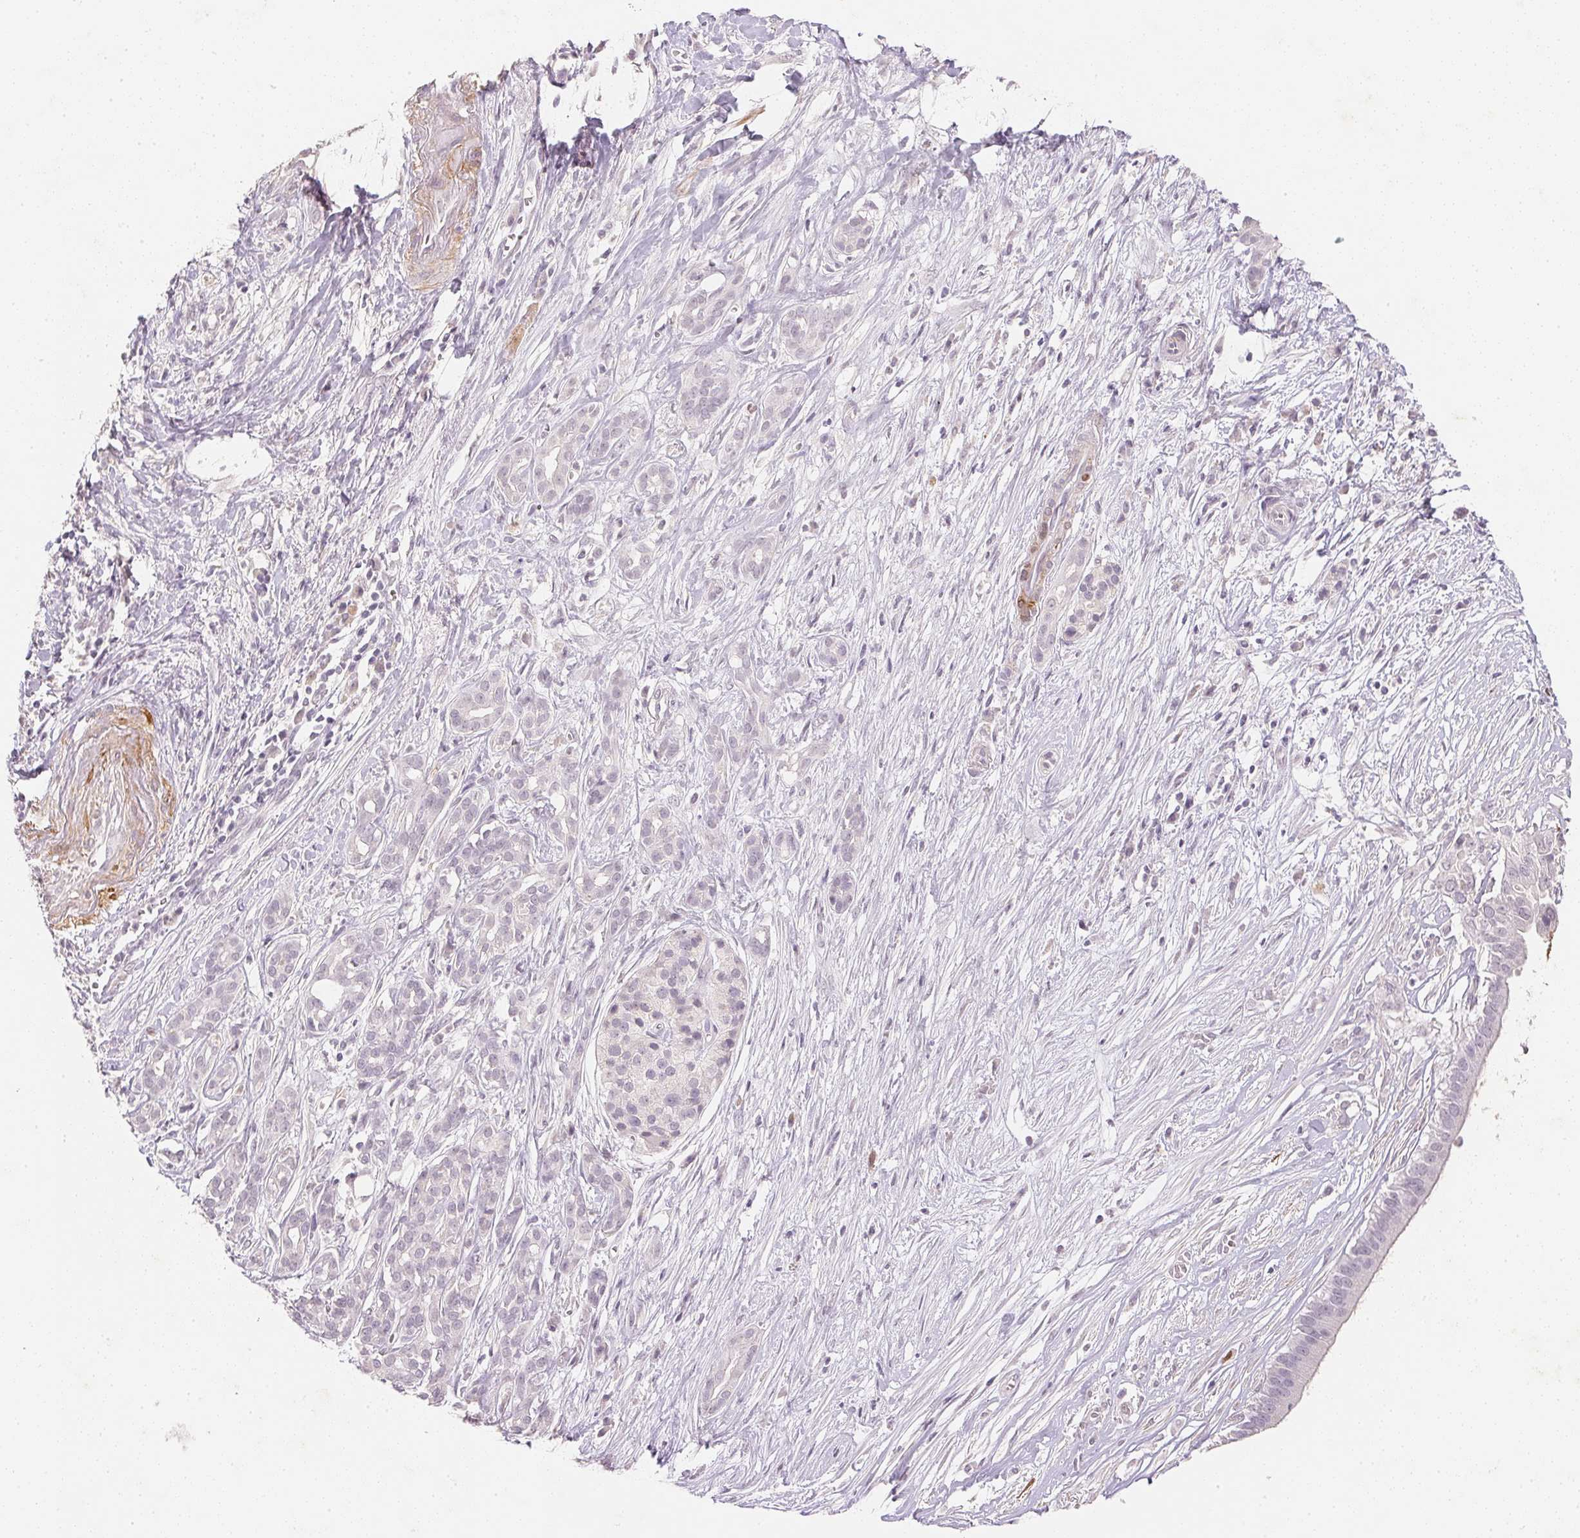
{"staining": {"intensity": "negative", "quantity": "none", "location": "none"}, "tissue": "pancreatic cancer", "cell_type": "Tumor cells", "image_type": "cancer", "snomed": [{"axis": "morphology", "description": "Adenocarcinoma, NOS"}, {"axis": "topography", "description": "Pancreas"}], "caption": "Immunohistochemistry of pancreatic cancer (adenocarcinoma) reveals no staining in tumor cells.", "gene": "SMTN", "patient": {"sex": "male", "age": 61}}